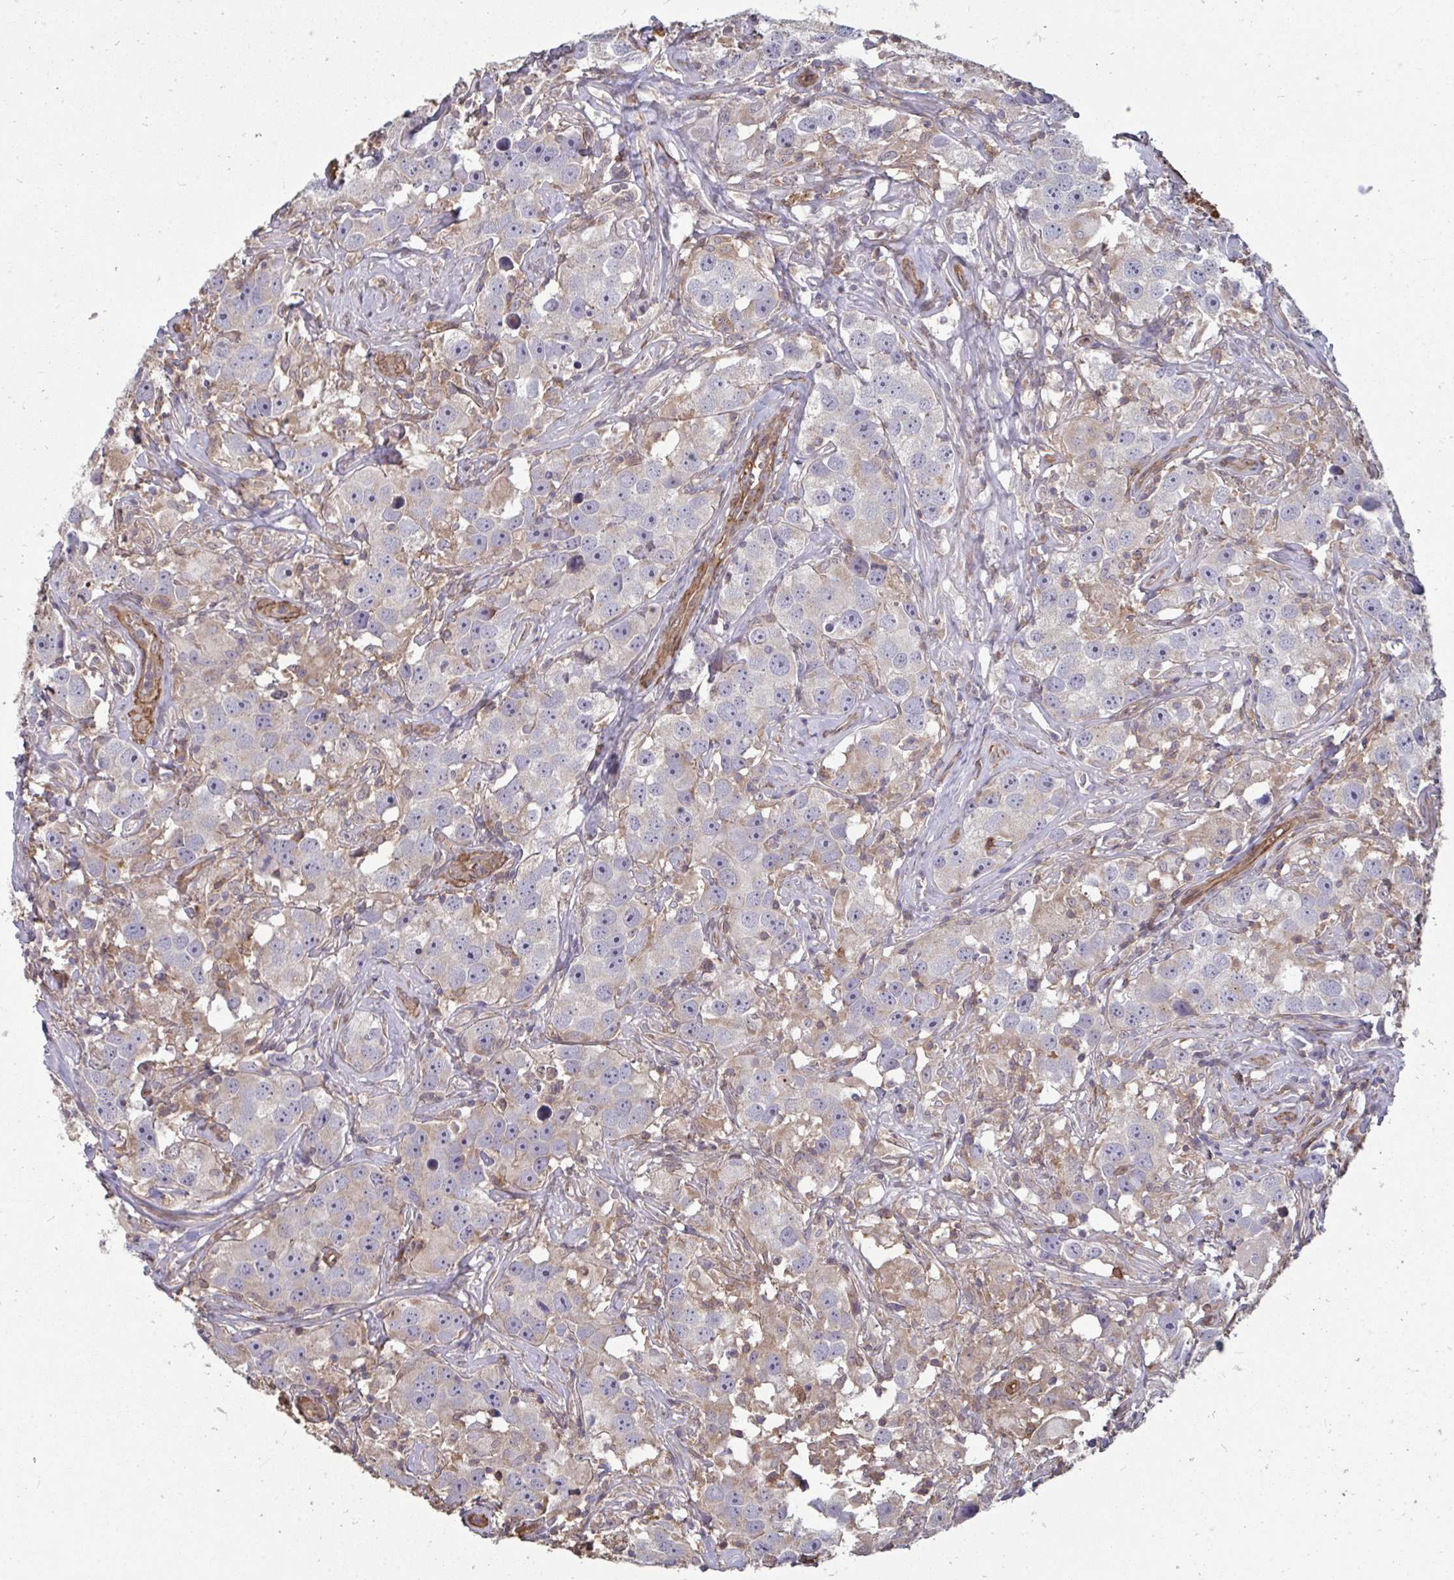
{"staining": {"intensity": "negative", "quantity": "none", "location": "none"}, "tissue": "testis cancer", "cell_type": "Tumor cells", "image_type": "cancer", "snomed": [{"axis": "morphology", "description": "Seminoma, NOS"}, {"axis": "topography", "description": "Testis"}], "caption": "This photomicrograph is of testis seminoma stained with immunohistochemistry (IHC) to label a protein in brown with the nuclei are counter-stained blue. There is no positivity in tumor cells.", "gene": "ISCU", "patient": {"sex": "male", "age": 49}}